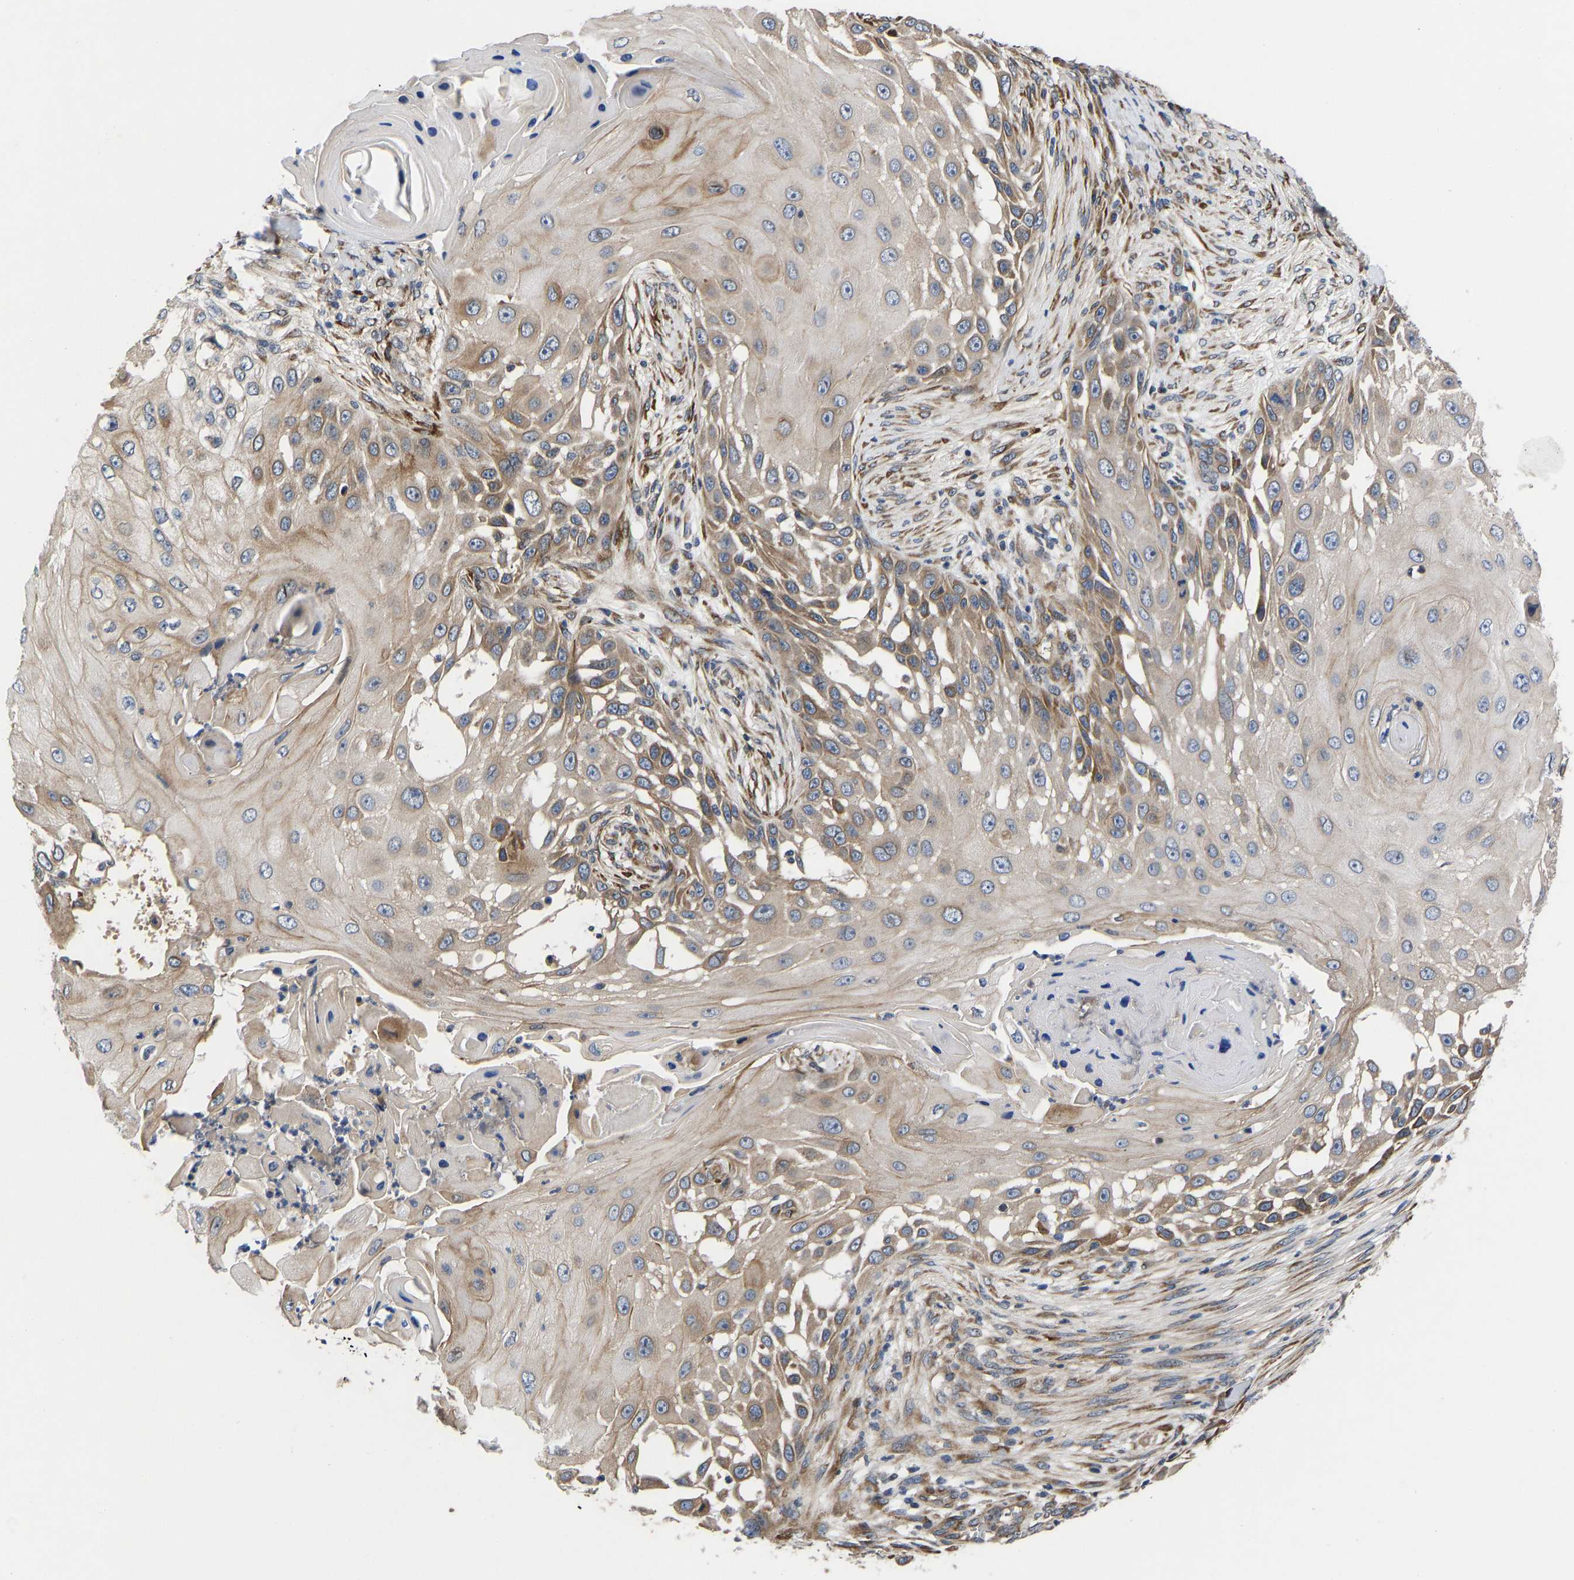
{"staining": {"intensity": "moderate", "quantity": "25%-75%", "location": "cytoplasmic/membranous"}, "tissue": "skin cancer", "cell_type": "Tumor cells", "image_type": "cancer", "snomed": [{"axis": "morphology", "description": "Squamous cell carcinoma, NOS"}, {"axis": "topography", "description": "Skin"}], "caption": "Skin cancer (squamous cell carcinoma) tissue reveals moderate cytoplasmic/membranous staining in about 25%-75% of tumor cells", "gene": "FRRS1", "patient": {"sex": "female", "age": 44}}